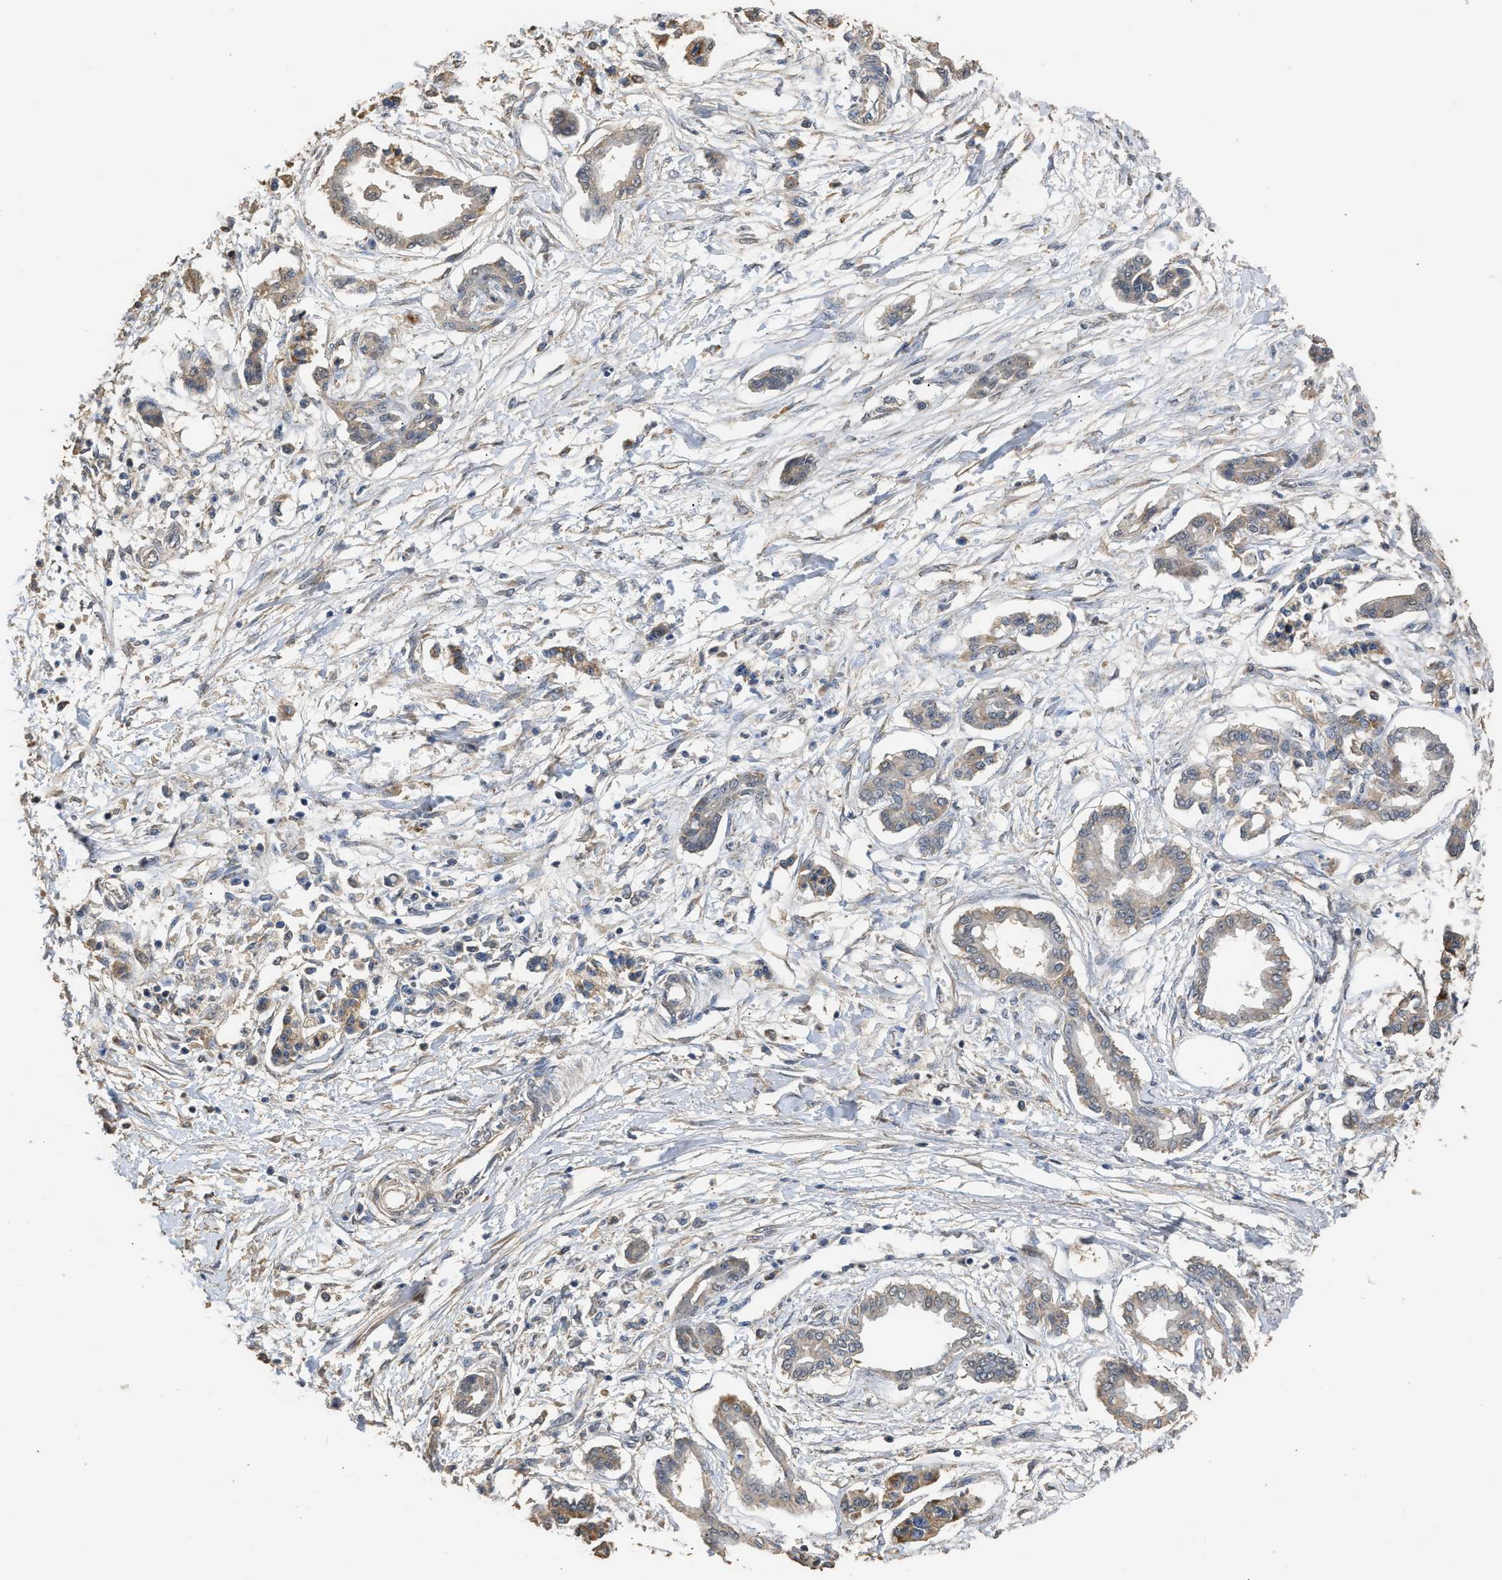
{"staining": {"intensity": "weak", "quantity": "<25%", "location": "cytoplasmic/membranous"}, "tissue": "pancreatic cancer", "cell_type": "Tumor cells", "image_type": "cancer", "snomed": [{"axis": "morphology", "description": "Adenocarcinoma, NOS"}, {"axis": "topography", "description": "Pancreas"}], "caption": "Tumor cells are negative for protein expression in human adenocarcinoma (pancreatic). Brightfield microscopy of immunohistochemistry (IHC) stained with DAB (3,3'-diaminobenzidine) (brown) and hematoxylin (blue), captured at high magnification.", "gene": "SPINT2", "patient": {"sex": "male", "age": 56}}